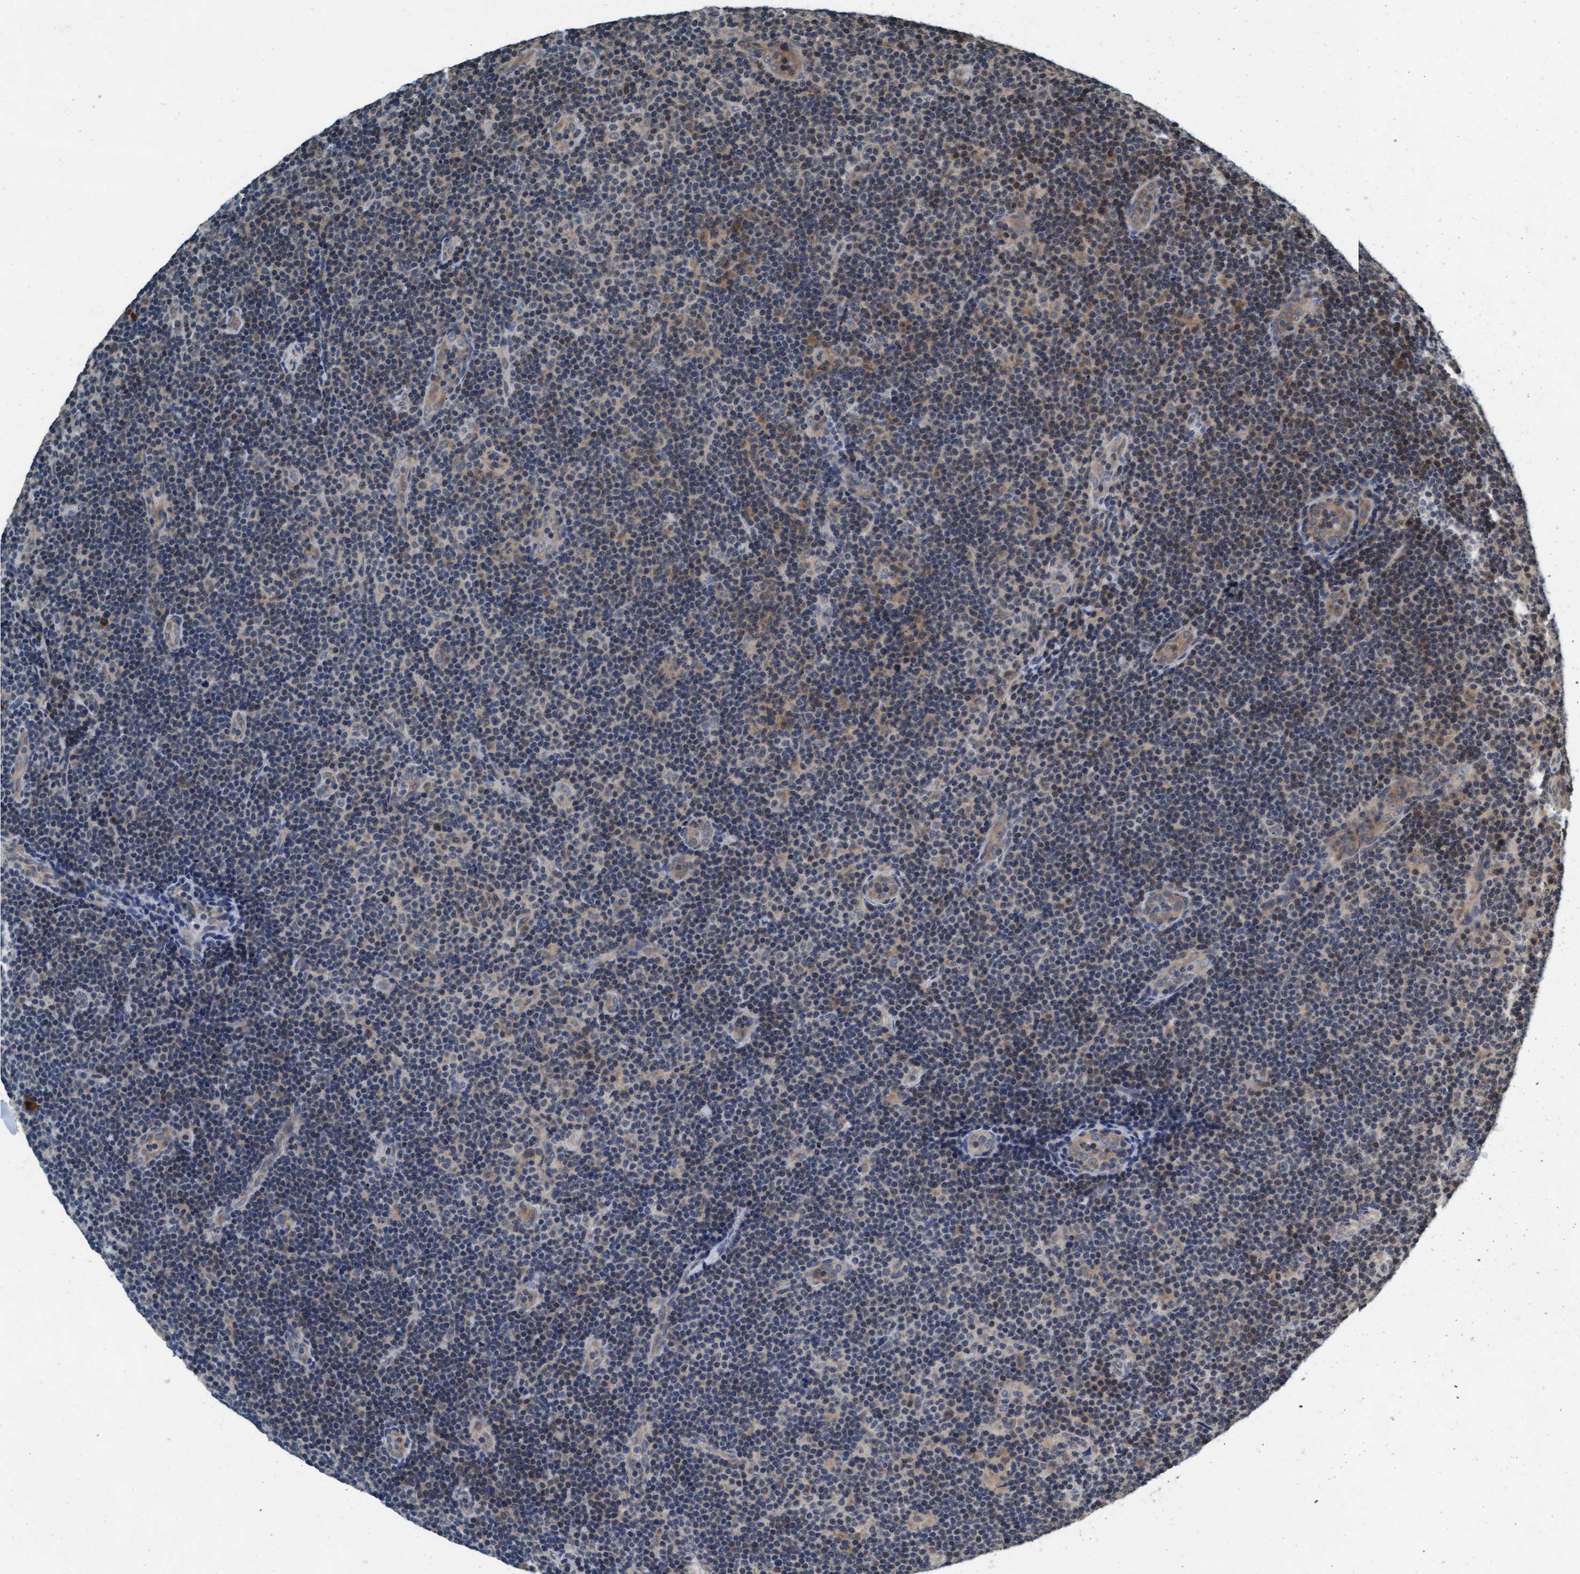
{"staining": {"intensity": "moderate", "quantity": "<25%", "location": "cytoplasmic/membranous"}, "tissue": "lymphoma", "cell_type": "Tumor cells", "image_type": "cancer", "snomed": [{"axis": "morphology", "description": "Hodgkin's disease, NOS"}, {"axis": "topography", "description": "Lymph node"}], "caption": "Immunohistochemistry micrograph of neoplastic tissue: lymphoma stained using immunohistochemistry demonstrates low levels of moderate protein expression localized specifically in the cytoplasmic/membranous of tumor cells, appearing as a cytoplasmic/membranous brown color.", "gene": "WASF1", "patient": {"sex": "female", "age": 57}}